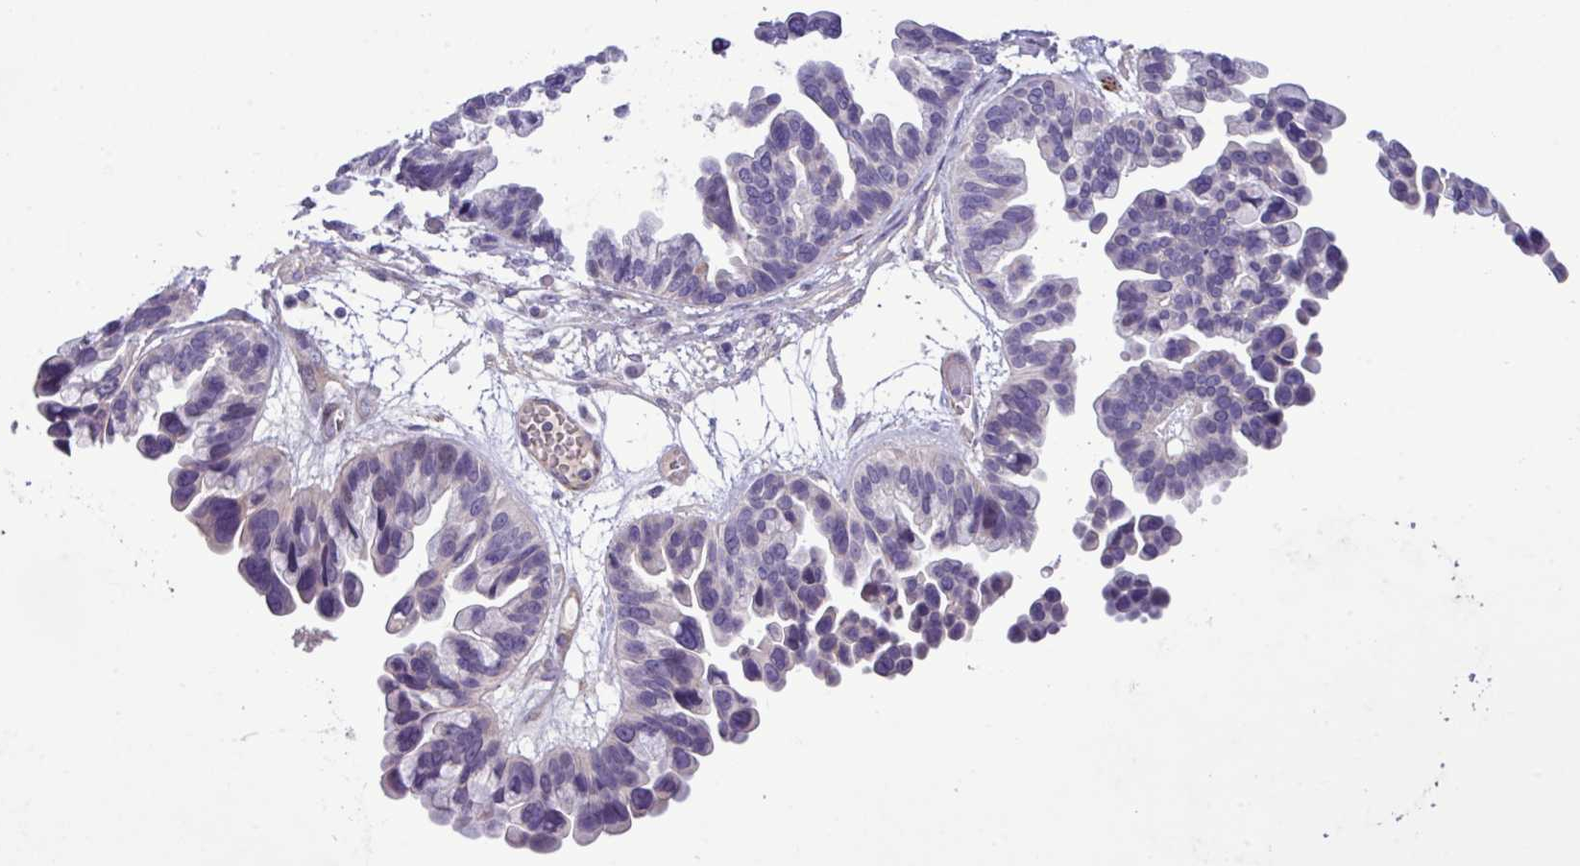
{"staining": {"intensity": "negative", "quantity": "none", "location": "none"}, "tissue": "ovarian cancer", "cell_type": "Tumor cells", "image_type": "cancer", "snomed": [{"axis": "morphology", "description": "Cystadenocarcinoma, serous, NOS"}, {"axis": "topography", "description": "Ovary"}], "caption": "Serous cystadenocarcinoma (ovarian) was stained to show a protein in brown. There is no significant staining in tumor cells.", "gene": "CD248", "patient": {"sex": "female", "age": 56}}